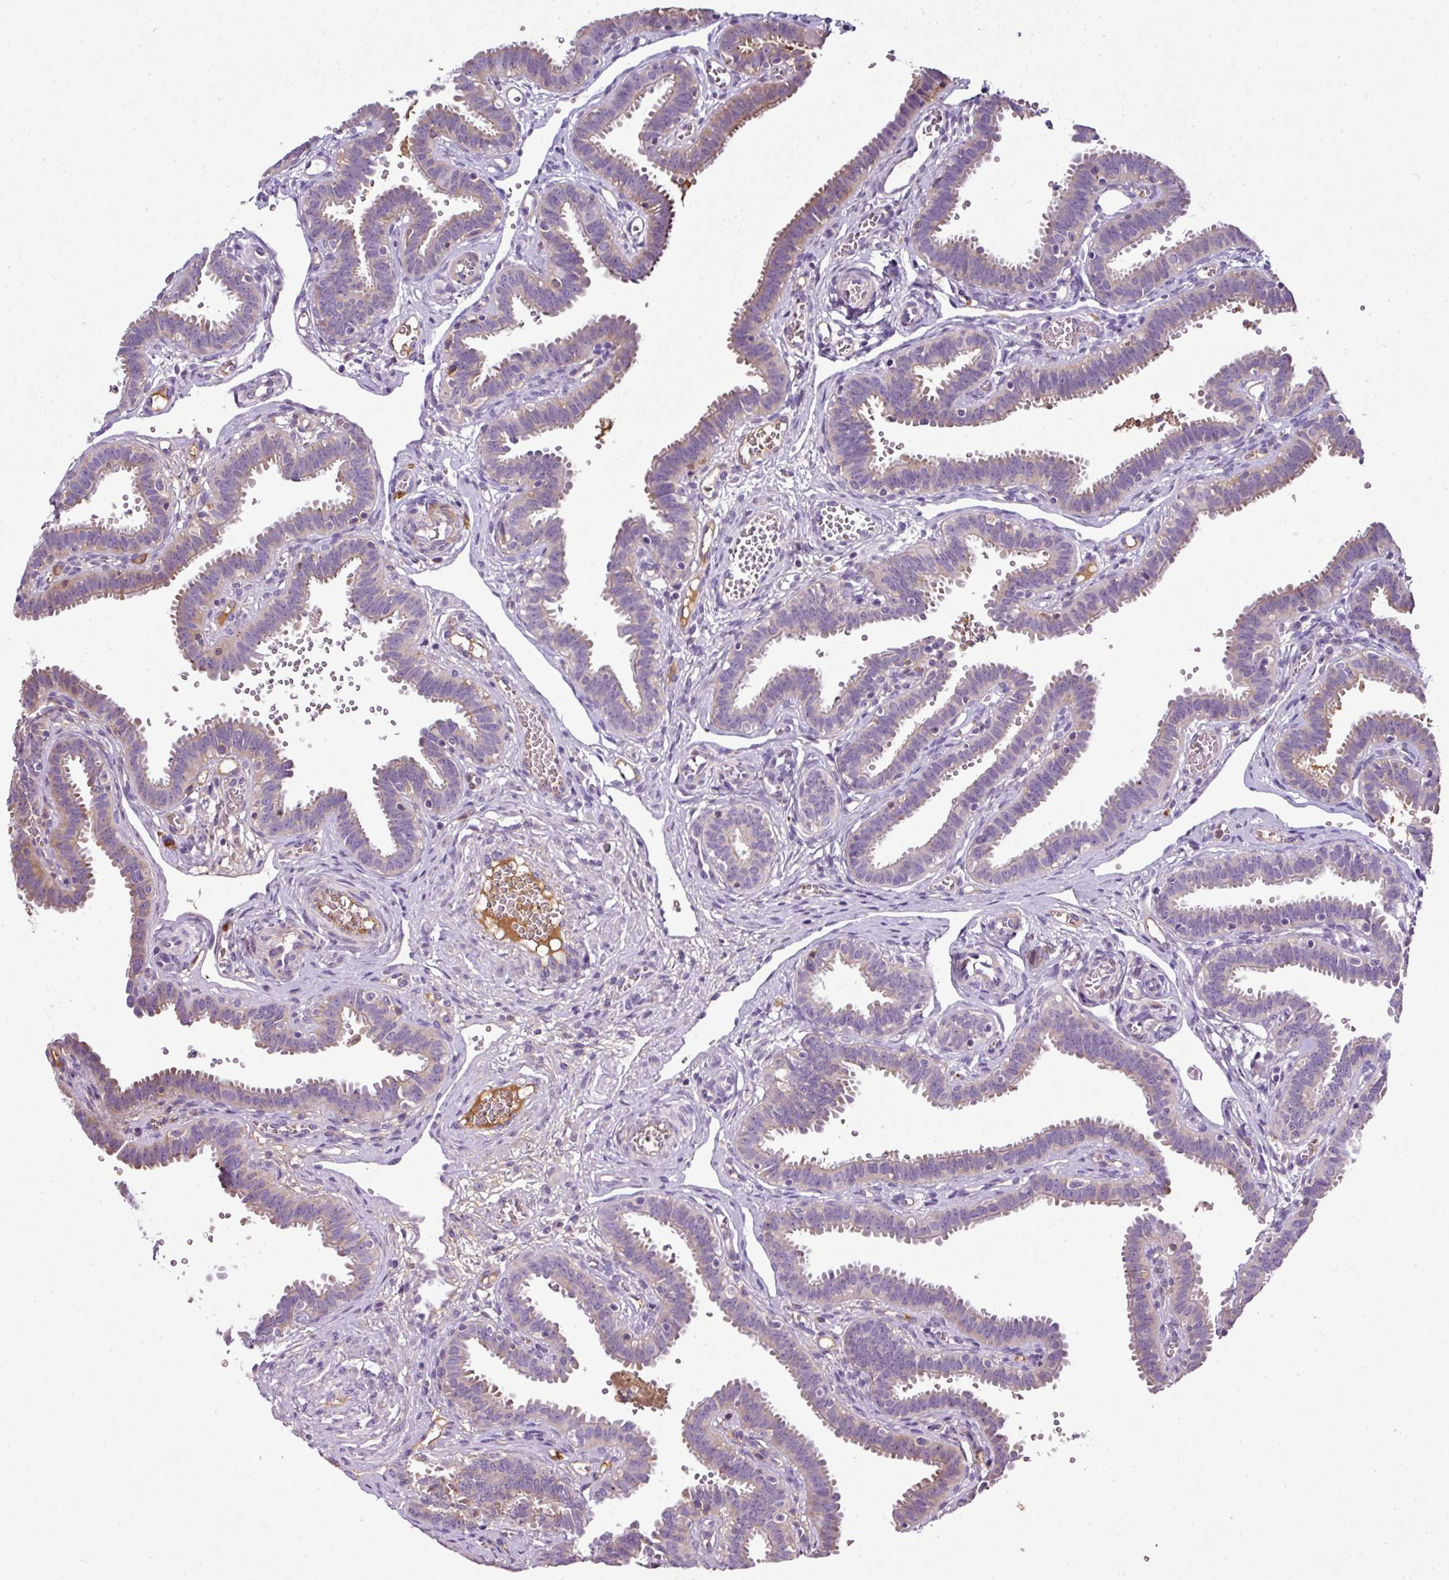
{"staining": {"intensity": "weak", "quantity": "<25%", "location": "cytoplasmic/membranous"}, "tissue": "fallopian tube", "cell_type": "Glandular cells", "image_type": "normal", "snomed": [{"axis": "morphology", "description": "Normal tissue, NOS"}, {"axis": "topography", "description": "Fallopian tube"}], "caption": "Immunohistochemical staining of benign human fallopian tube reveals no significant staining in glandular cells. The staining is performed using DAB (3,3'-diaminobenzidine) brown chromogen with nuclei counter-stained in using hematoxylin.", "gene": "CAB39L", "patient": {"sex": "female", "age": 37}}